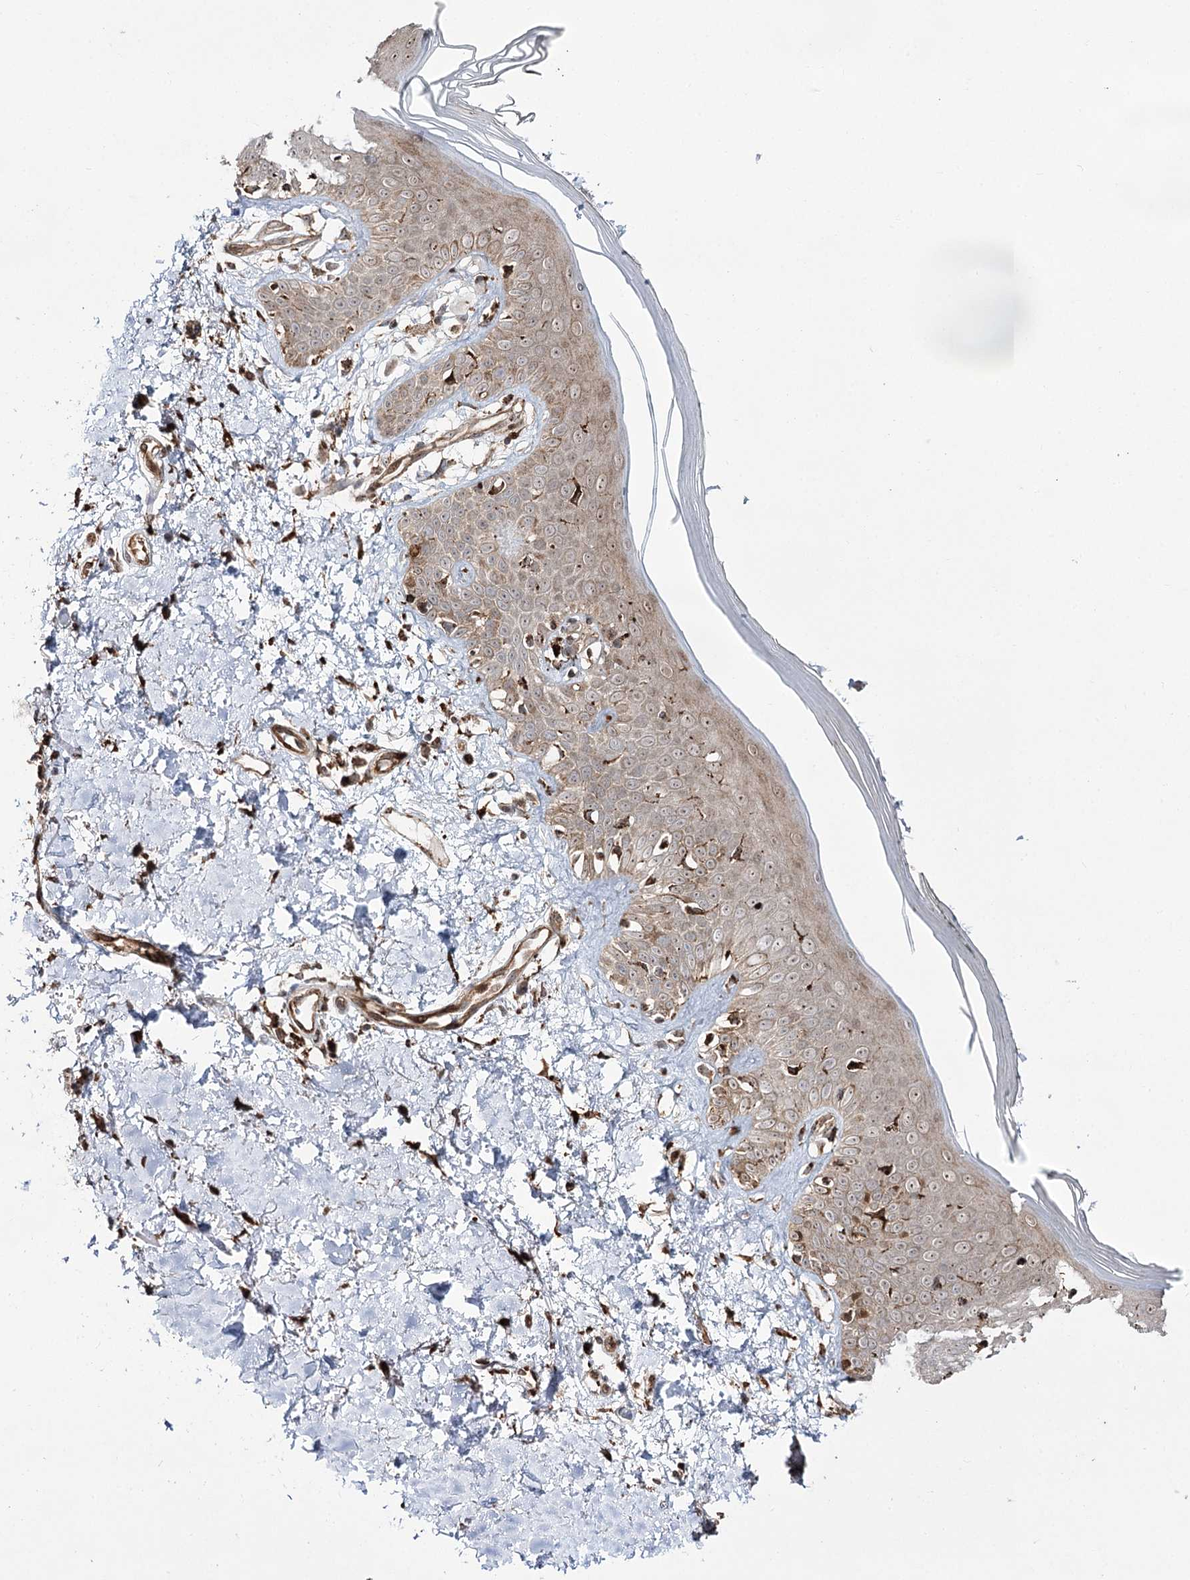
{"staining": {"intensity": "strong", "quantity": ">75%", "location": "cytoplasmic/membranous,nuclear"}, "tissue": "skin", "cell_type": "Fibroblasts", "image_type": "normal", "snomed": [{"axis": "morphology", "description": "Normal tissue, NOS"}, {"axis": "topography", "description": "Skin"}], "caption": "Protein expression analysis of unremarkable human skin reveals strong cytoplasmic/membranous,nuclear positivity in about >75% of fibroblasts.", "gene": "FANCL", "patient": {"sex": "female", "age": 64}}